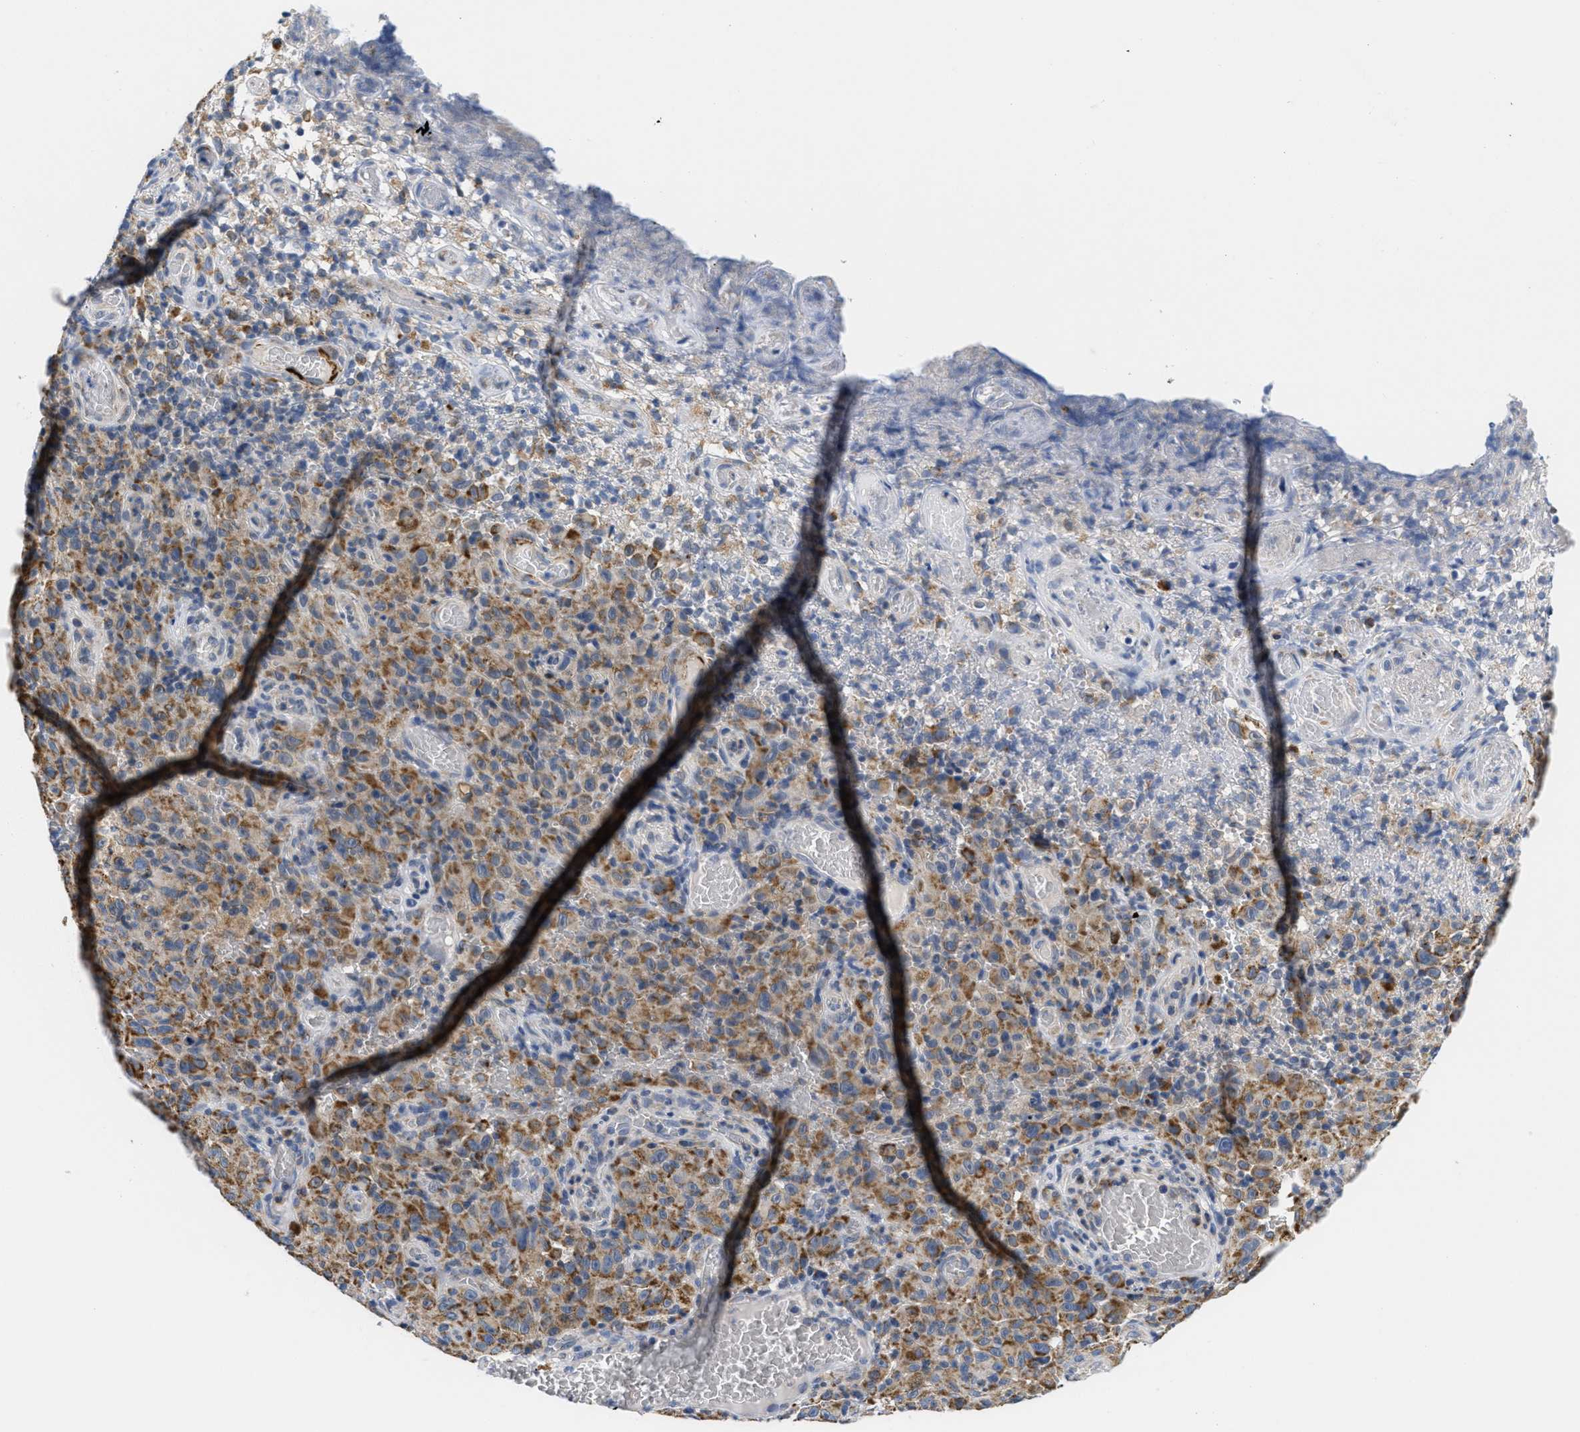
{"staining": {"intensity": "moderate", "quantity": ">75%", "location": "cytoplasmic/membranous"}, "tissue": "melanoma", "cell_type": "Tumor cells", "image_type": "cancer", "snomed": [{"axis": "morphology", "description": "Malignant melanoma, NOS"}, {"axis": "topography", "description": "Skin"}], "caption": "A micrograph showing moderate cytoplasmic/membranous staining in about >75% of tumor cells in melanoma, as visualized by brown immunohistochemical staining.", "gene": "KCNJ5", "patient": {"sex": "female", "age": 82}}